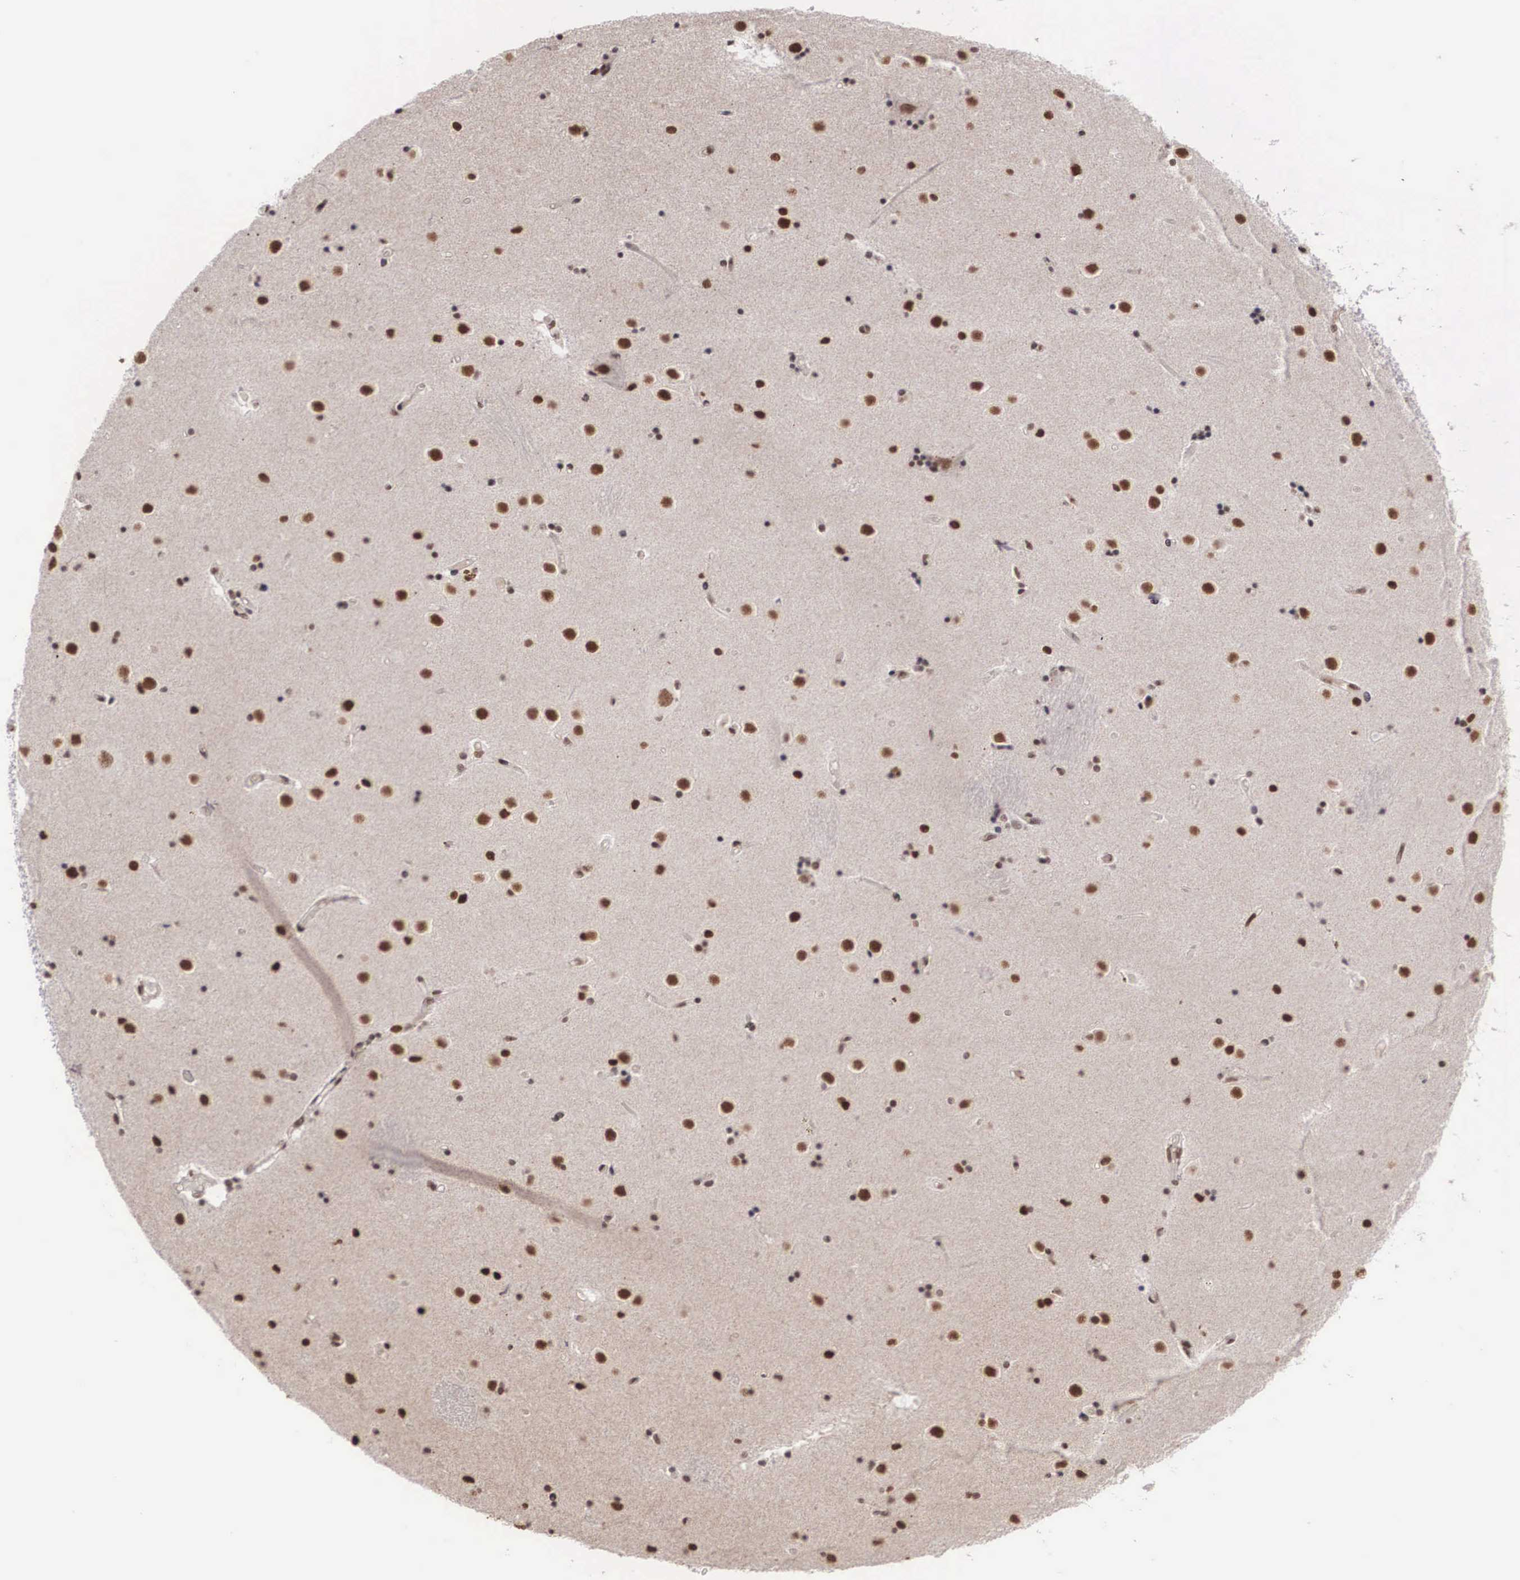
{"staining": {"intensity": "moderate", "quantity": "25%-75%", "location": "nuclear"}, "tissue": "caudate", "cell_type": "Glial cells", "image_type": "normal", "snomed": [{"axis": "morphology", "description": "Normal tissue, NOS"}, {"axis": "topography", "description": "Lateral ventricle wall"}], "caption": "Protein staining of normal caudate demonstrates moderate nuclear positivity in approximately 25%-75% of glial cells. The staining was performed using DAB to visualize the protein expression in brown, while the nuclei were stained in blue with hematoxylin (Magnification: 20x).", "gene": "HTATSF1", "patient": {"sex": "female", "age": 54}}